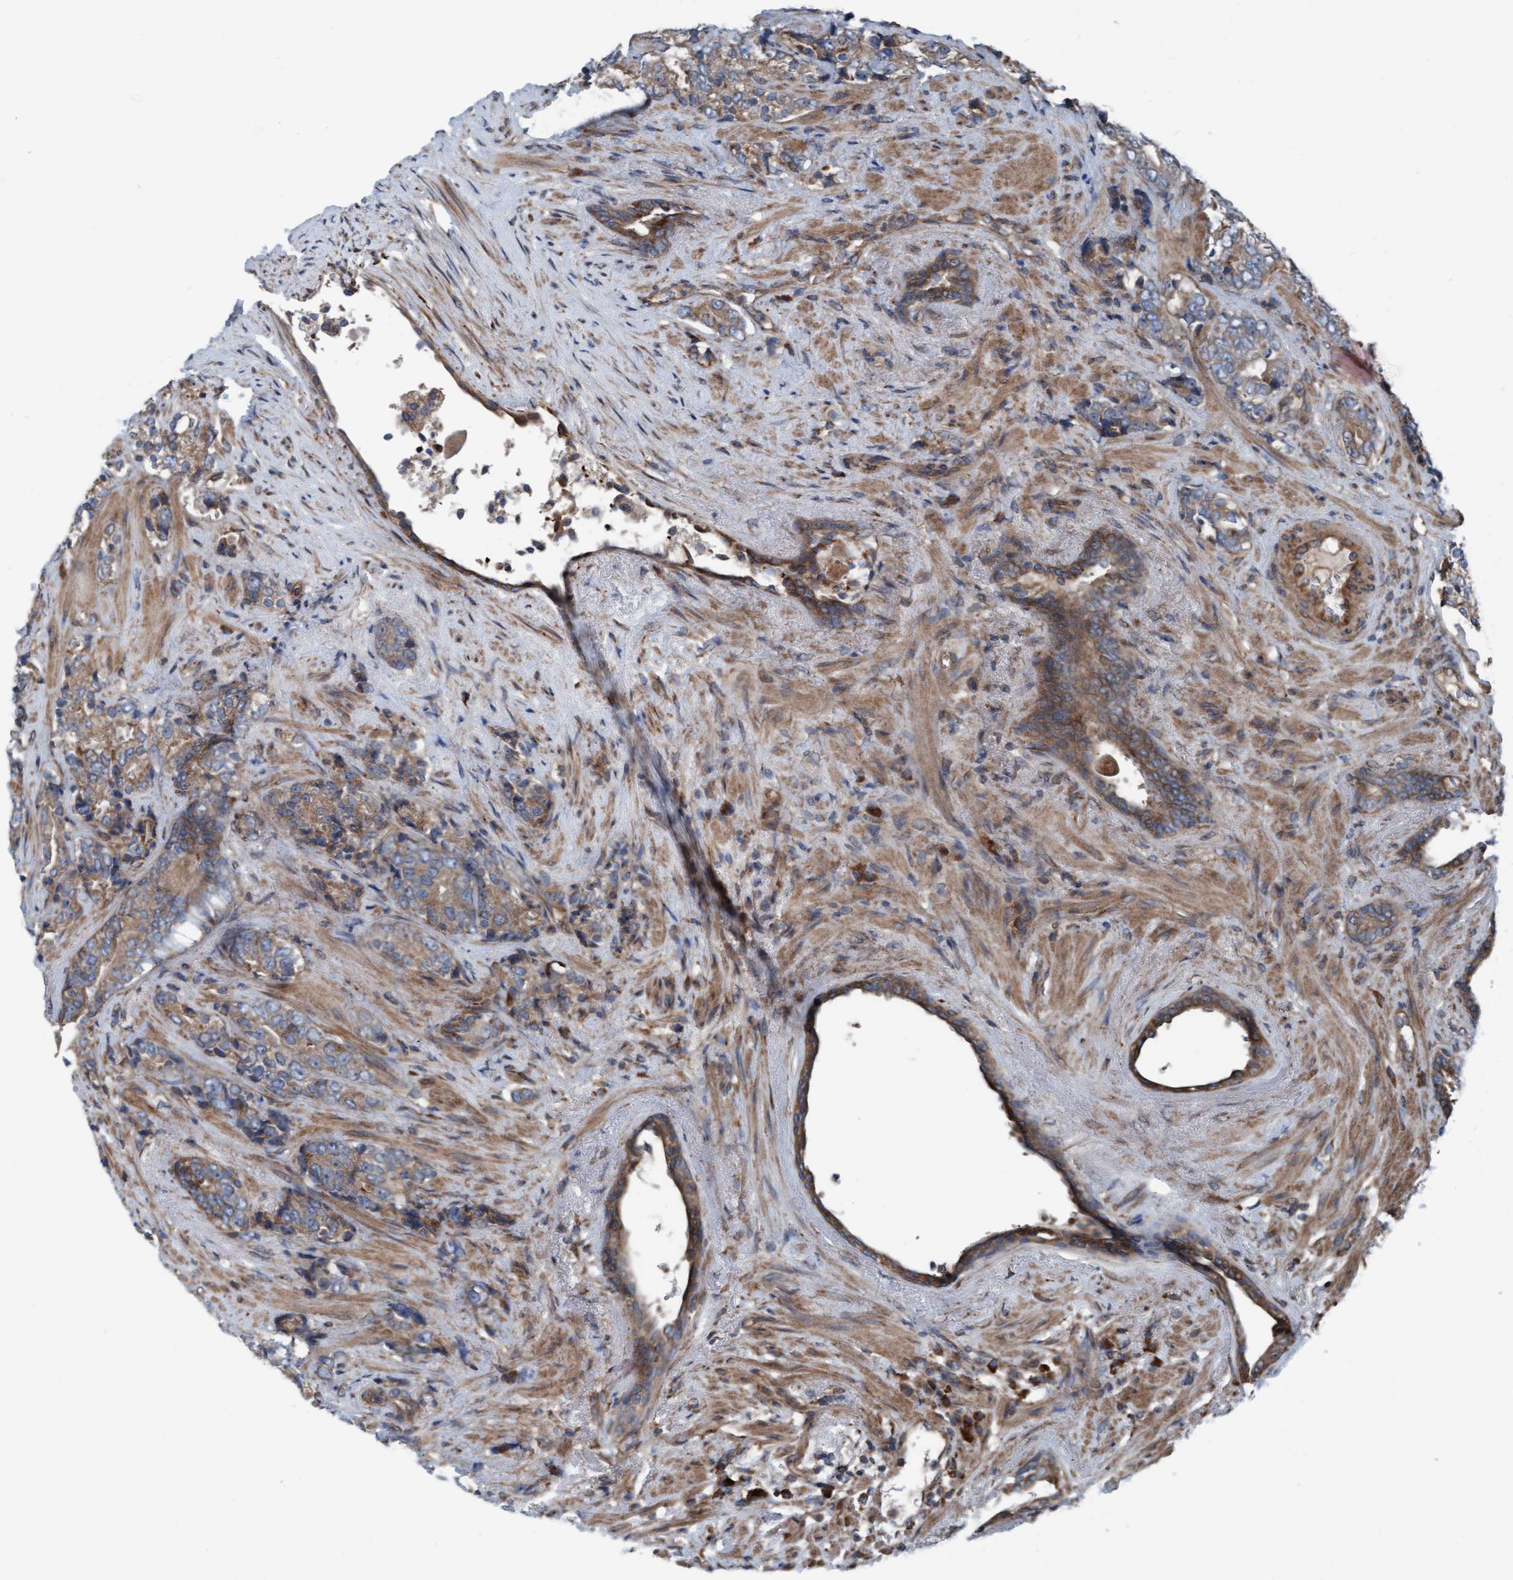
{"staining": {"intensity": "weak", "quantity": ">75%", "location": "cytoplasmic/membranous"}, "tissue": "prostate cancer", "cell_type": "Tumor cells", "image_type": "cancer", "snomed": [{"axis": "morphology", "description": "Adenocarcinoma, High grade"}, {"axis": "topography", "description": "Prostate"}], "caption": "The histopathology image demonstrates immunohistochemical staining of prostate cancer. There is weak cytoplasmic/membranous expression is appreciated in approximately >75% of tumor cells.", "gene": "RAP1GAP2", "patient": {"sex": "male", "age": 71}}